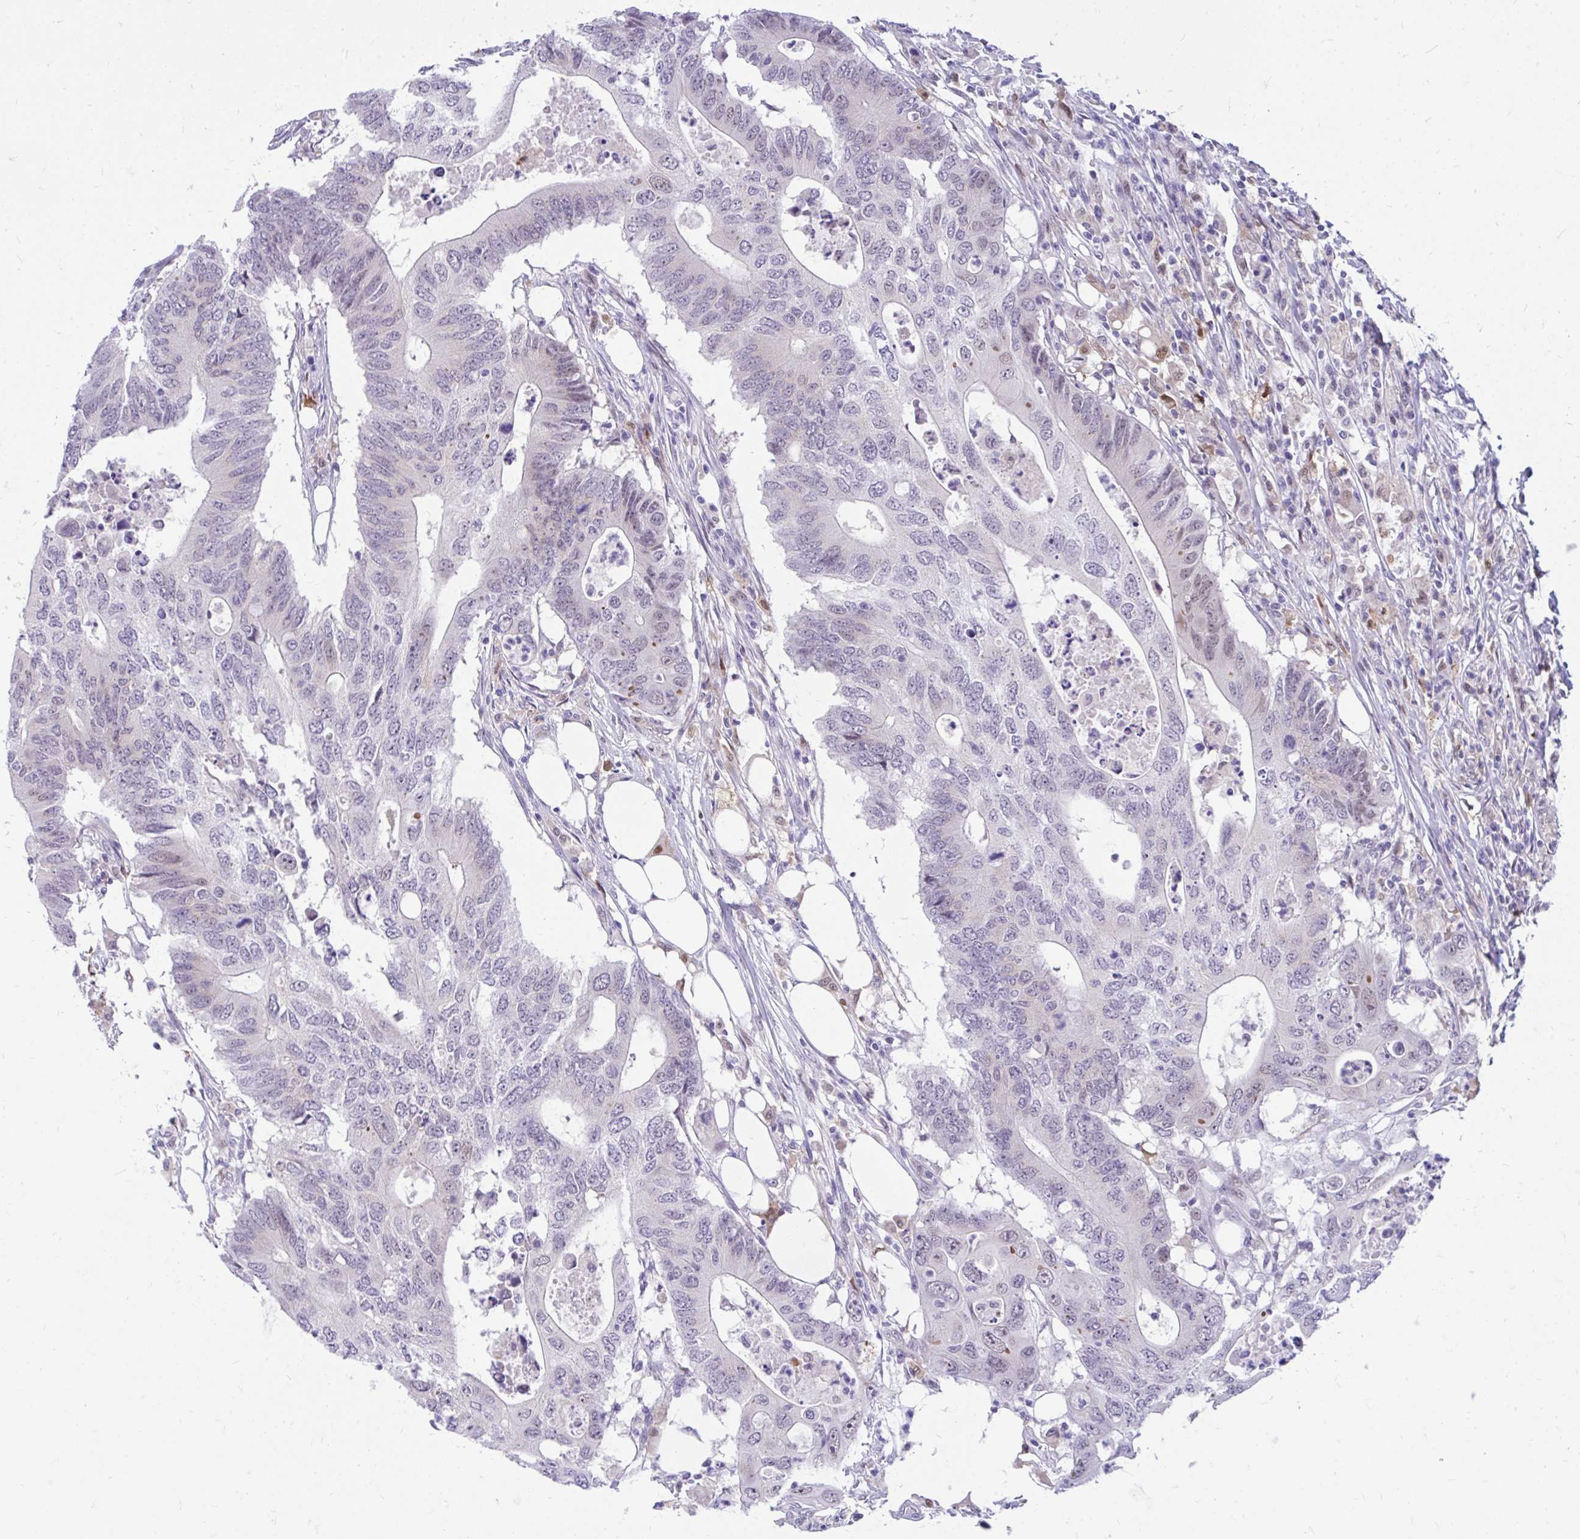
{"staining": {"intensity": "weak", "quantity": "<25%", "location": "nuclear"}, "tissue": "colorectal cancer", "cell_type": "Tumor cells", "image_type": "cancer", "snomed": [{"axis": "morphology", "description": "Adenocarcinoma, NOS"}, {"axis": "topography", "description": "Colon"}], "caption": "Image shows no significant protein staining in tumor cells of colorectal adenocarcinoma.", "gene": "GLB1L2", "patient": {"sex": "male", "age": 71}}